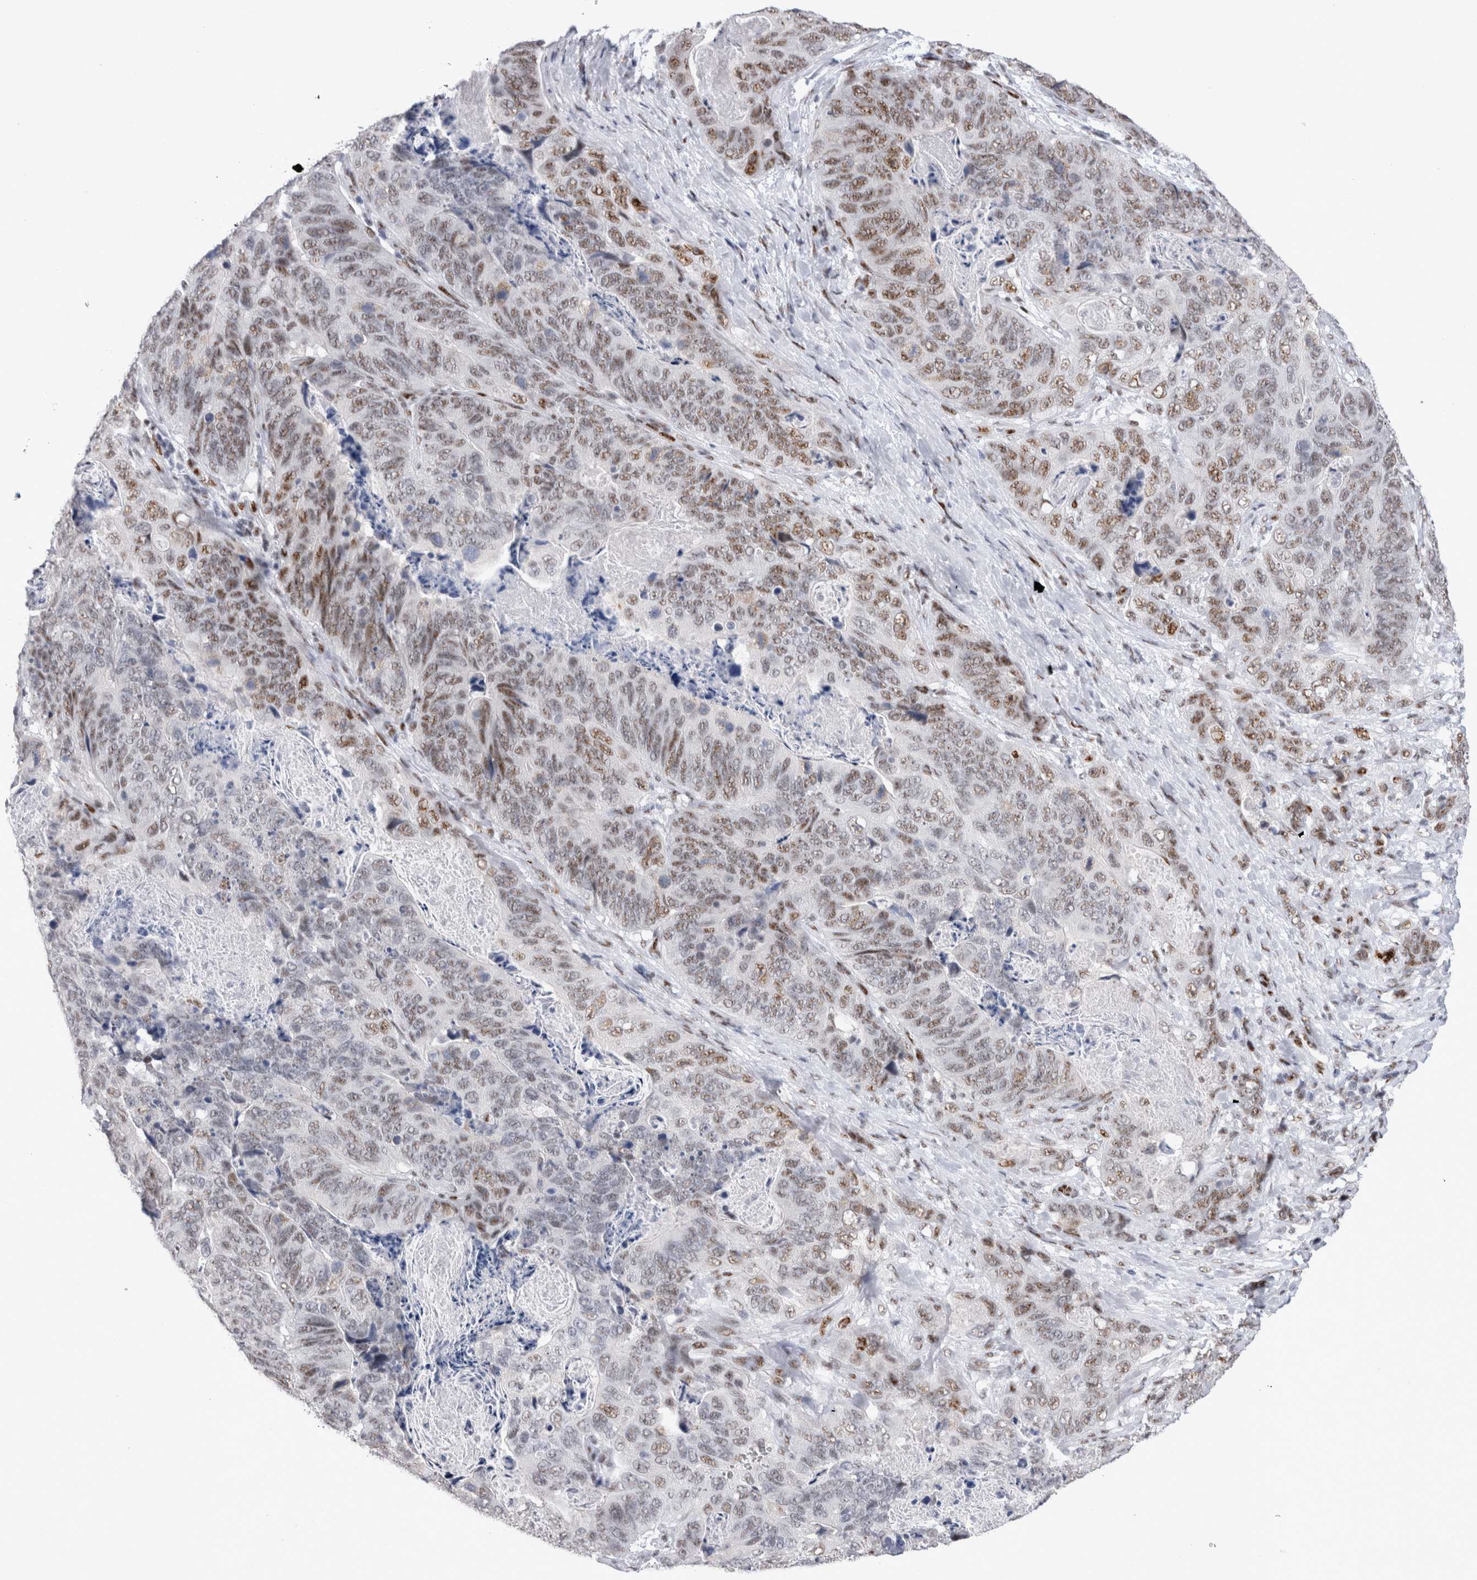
{"staining": {"intensity": "moderate", "quantity": ">75%", "location": "nuclear"}, "tissue": "stomach cancer", "cell_type": "Tumor cells", "image_type": "cancer", "snomed": [{"axis": "morphology", "description": "Normal tissue, NOS"}, {"axis": "morphology", "description": "Adenocarcinoma, NOS"}, {"axis": "topography", "description": "Stomach"}], "caption": "DAB (3,3'-diaminobenzidine) immunohistochemical staining of stomach adenocarcinoma demonstrates moderate nuclear protein positivity in about >75% of tumor cells.", "gene": "RBM6", "patient": {"sex": "female", "age": 89}}